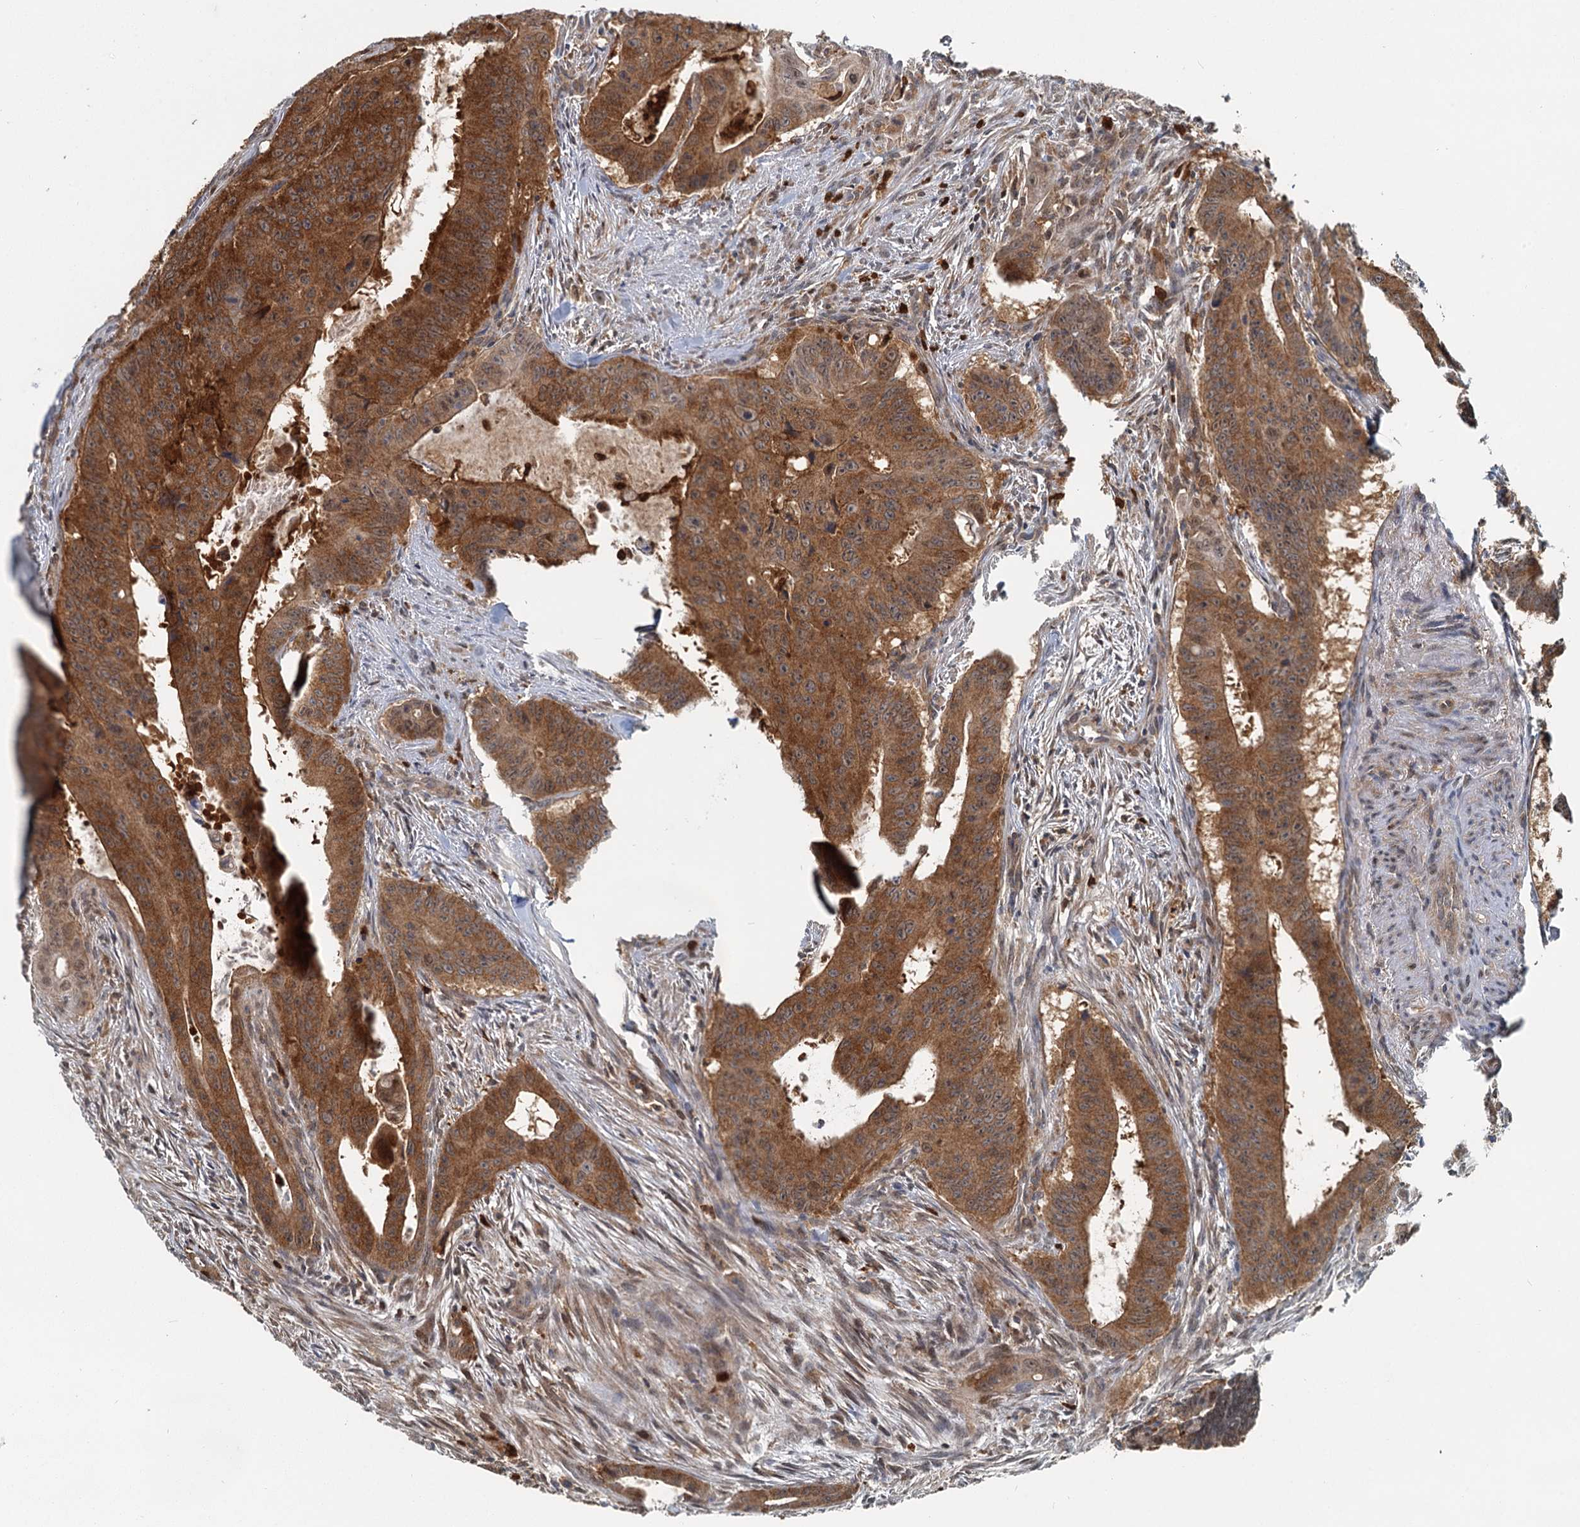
{"staining": {"intensity": "strong", "quantity": ">75%", "location": "cytoplasmic/membranous"}, "tissue": "colorectal cancer", "cell_type": "Tumor cells", "image_type": "cancer", "snomed": [{"axis": "morphology", "description": "Adenocarcinoma, NOS"}, {"axis": "topography", "description": "Rectum"}], "caption": "Brown immunohistochemical staining in human adenocarcinoma (colorectal) exhibits strong cytoplasmic/membranous expression in about >75% of tumor cells.", "gene": "GPI", "patient": {"sex": "female", "age": 75}}